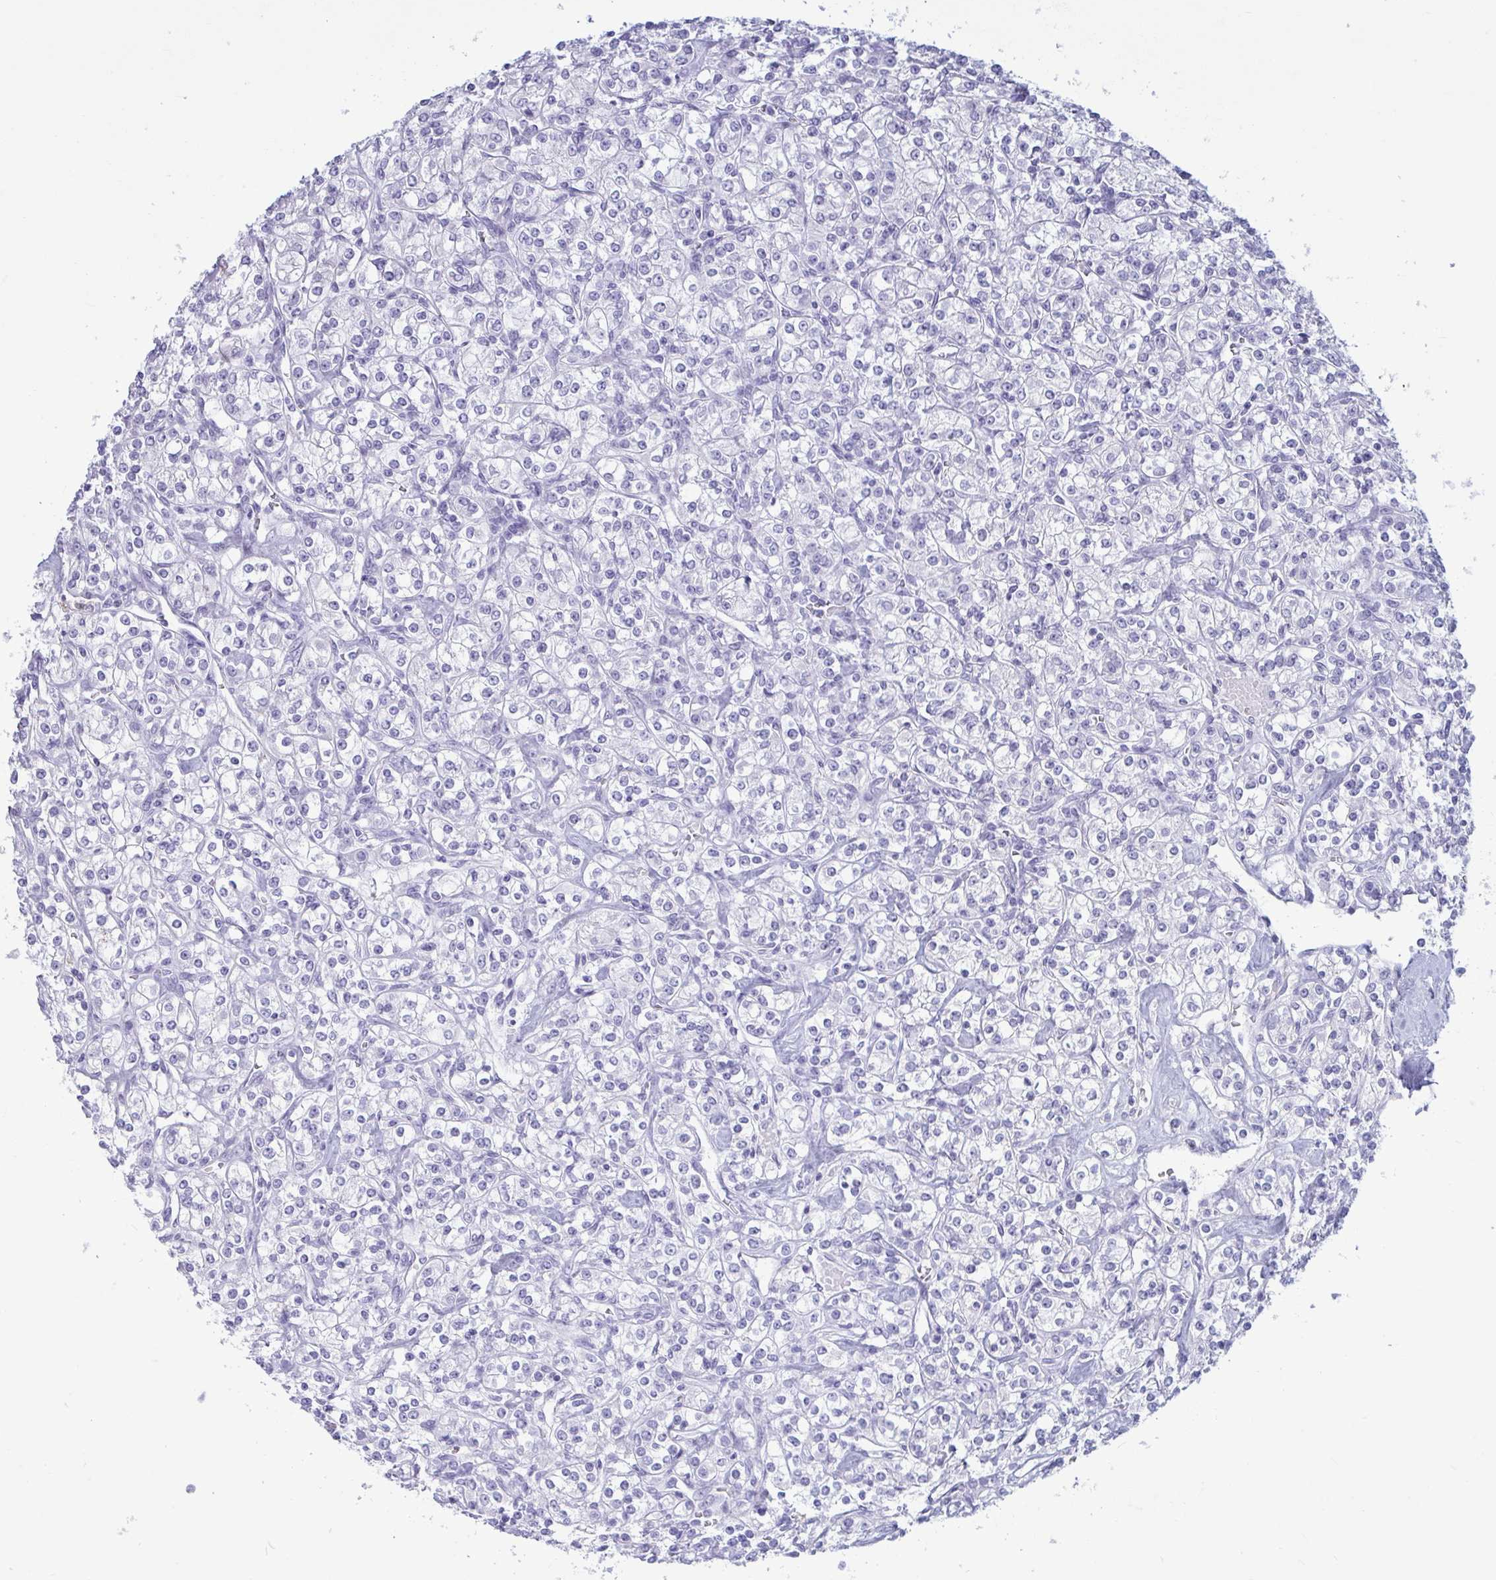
{"staining": {"intensity": "negative", "quantity": "none", "location": "none"}, "tissue": "renal cancer", "cell_type": "Tumor cells", "image_type": "cancer", "snomed": [{"axis": "morphology", "description": "Adenocarcinoma, NOS"}, {"axis": "topography", "description": "Kidney"}], "caption": "IHC photomicrograph of renal cancer (adenocarcinoma) stained for a protein (brown), which exhibits no positivity in tumor cells.", "gene": "ANKRD60", "patient": {"sex": "male", "age": 77}}